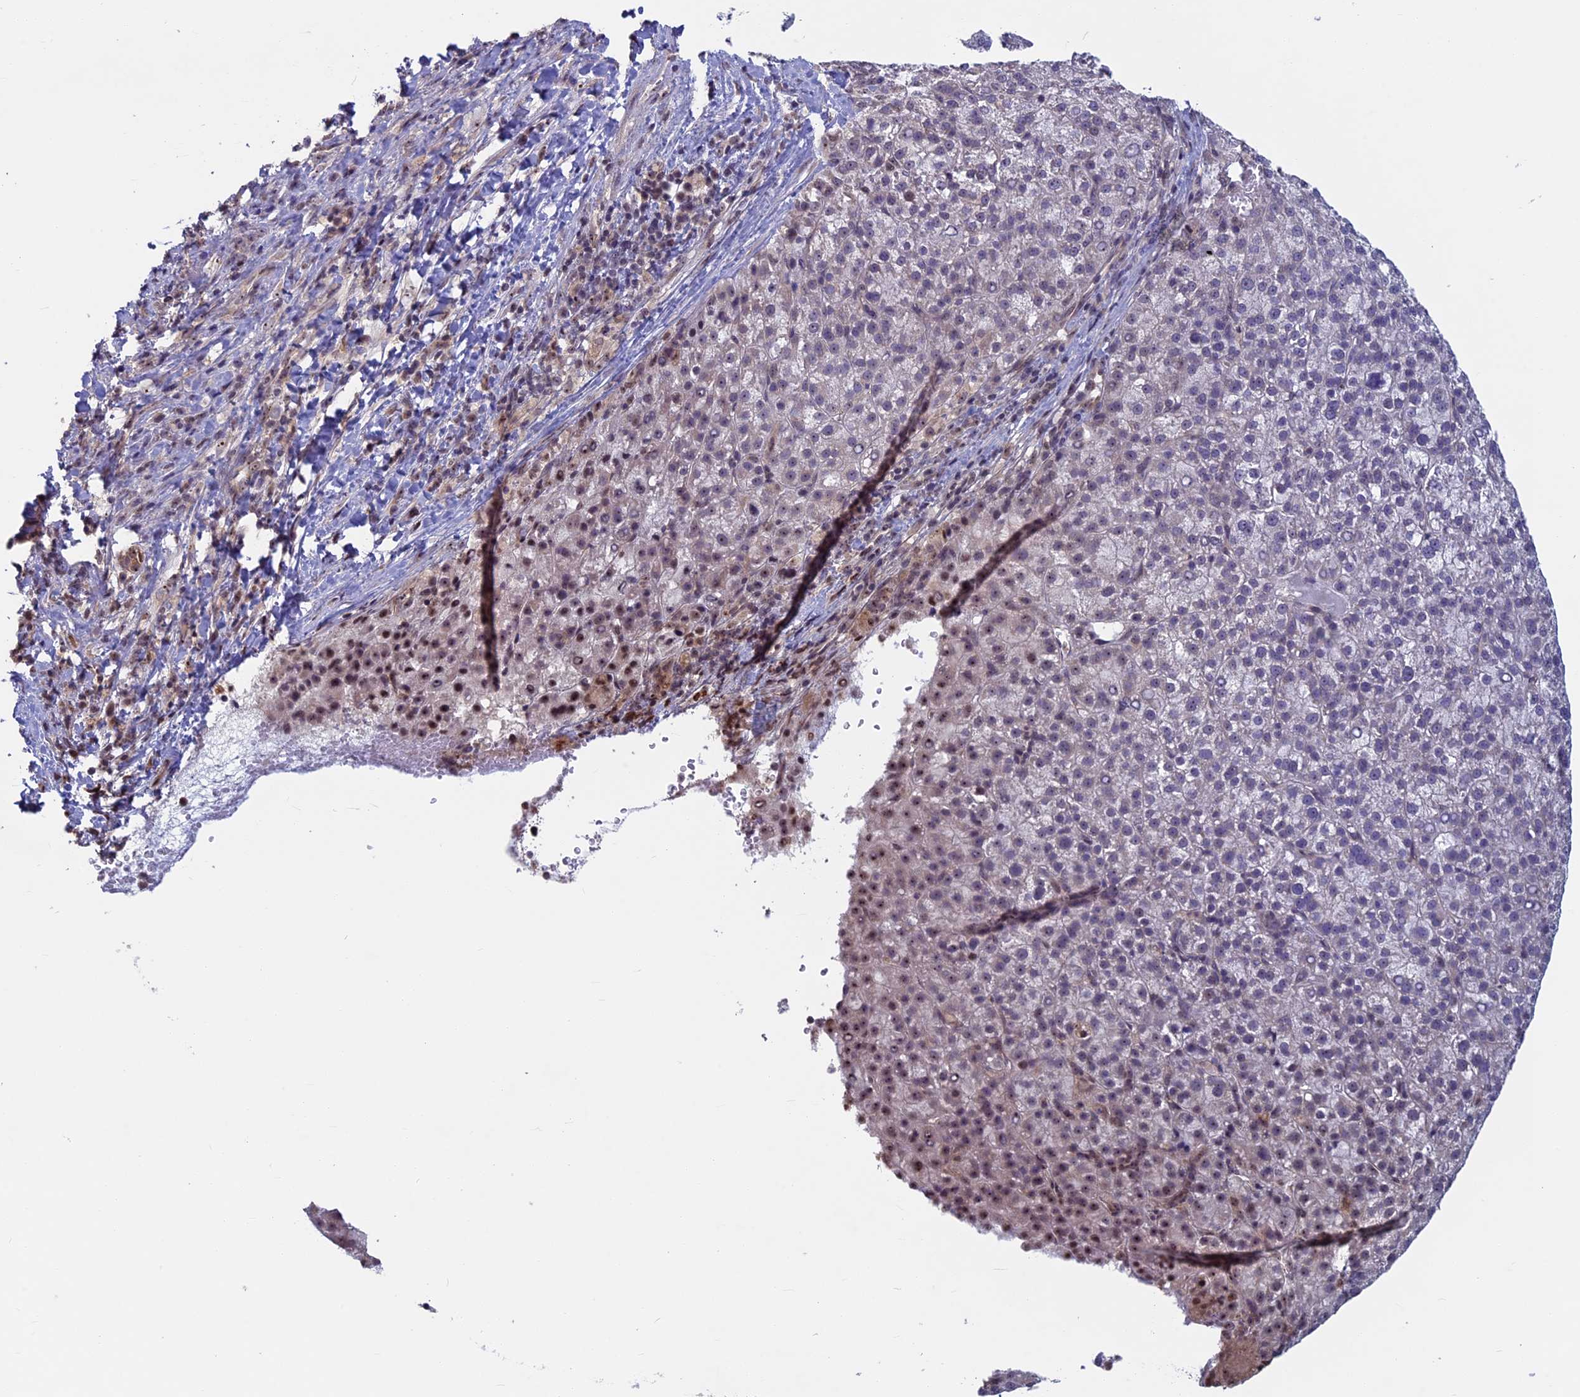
{"staining": {"intensity": "moderate", "quantity": "<25%", "location": "nuclear"}, "tissue": "liver cancer", "cell_type": "Tumor cells", "image_type": "cancer", "snomed": [{"axis": "morphology", "description": "Carcinoma, Hepatocellular, NOS"}, {"axis": "topography", "description": "Liver"}], "caption": "IHC (DAB (3,3'-diaminobenzidine)) staining of hepatocellular carcinoma (liver) shows moderate nuclear protein staining in approximately <25% of tumor cells. (Stains: DAB in brown, nuclei in blue, Microscopy: brightfield microscopy at high magnification).", "gene": "SPIRE1", "patient": {"sex": "female", "age": 58}}